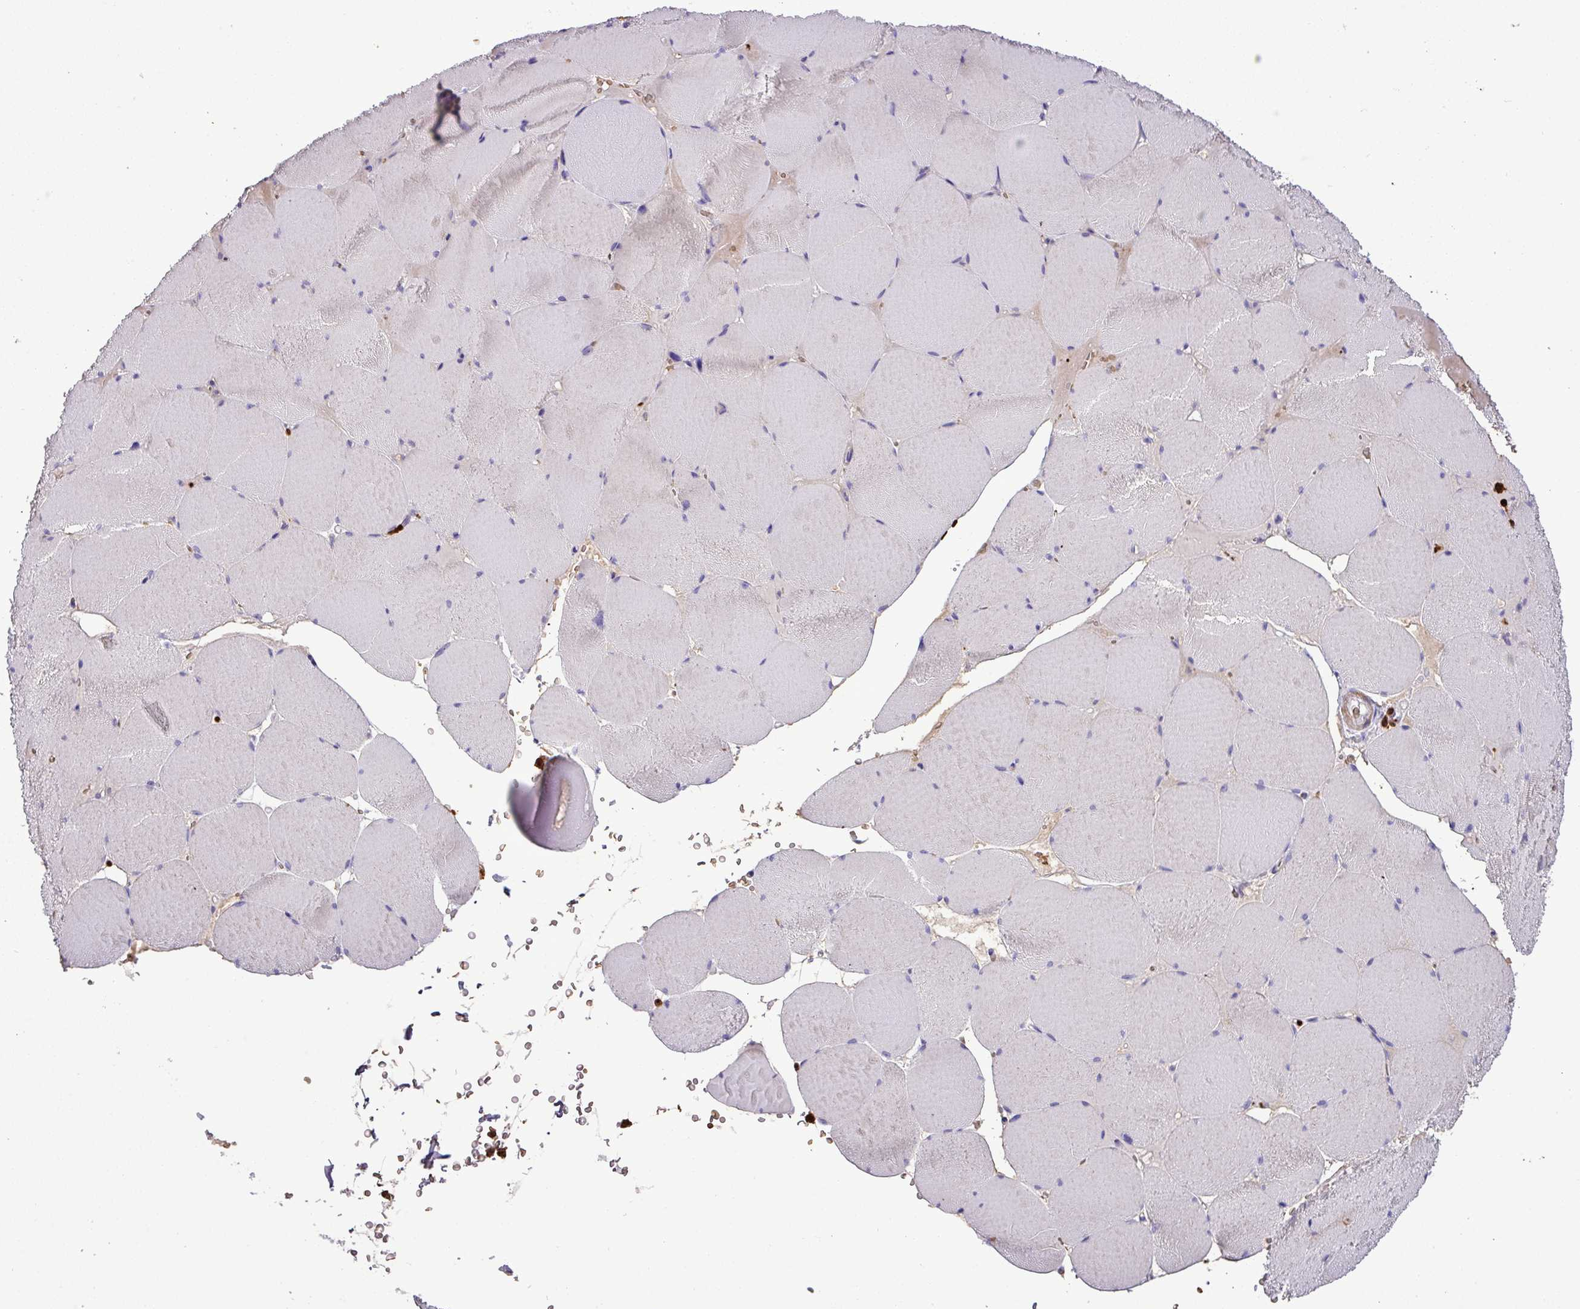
{"staining": {"intensity": "moderate", "quantity": "<25%", "location": "cytoplasmic/membranous"}, "tissue": "skeletal muscle", "cell_type": "Myocytes", "image_type": "normal", "snomed": [{"axis": "morphology", "description": "Normal tissue, NOS"}, {"axis": "topography", "description": "Skeletal muscle"}, {"axis": "topography", "description": "Head-Neck"}], "caption": "Immunohistochemistry micrograph of normal skeletal muscle: human skeletal muscle stained using immunohistochemistry exhibits low levels of moderate protein expression localized specifically in the cytoplasmic/membranous of myocytes, appearing as a cytoplasmic/membranous brown color.", "gene": "MGAT4B", "patient": {"sex": "male", "age": 66}}